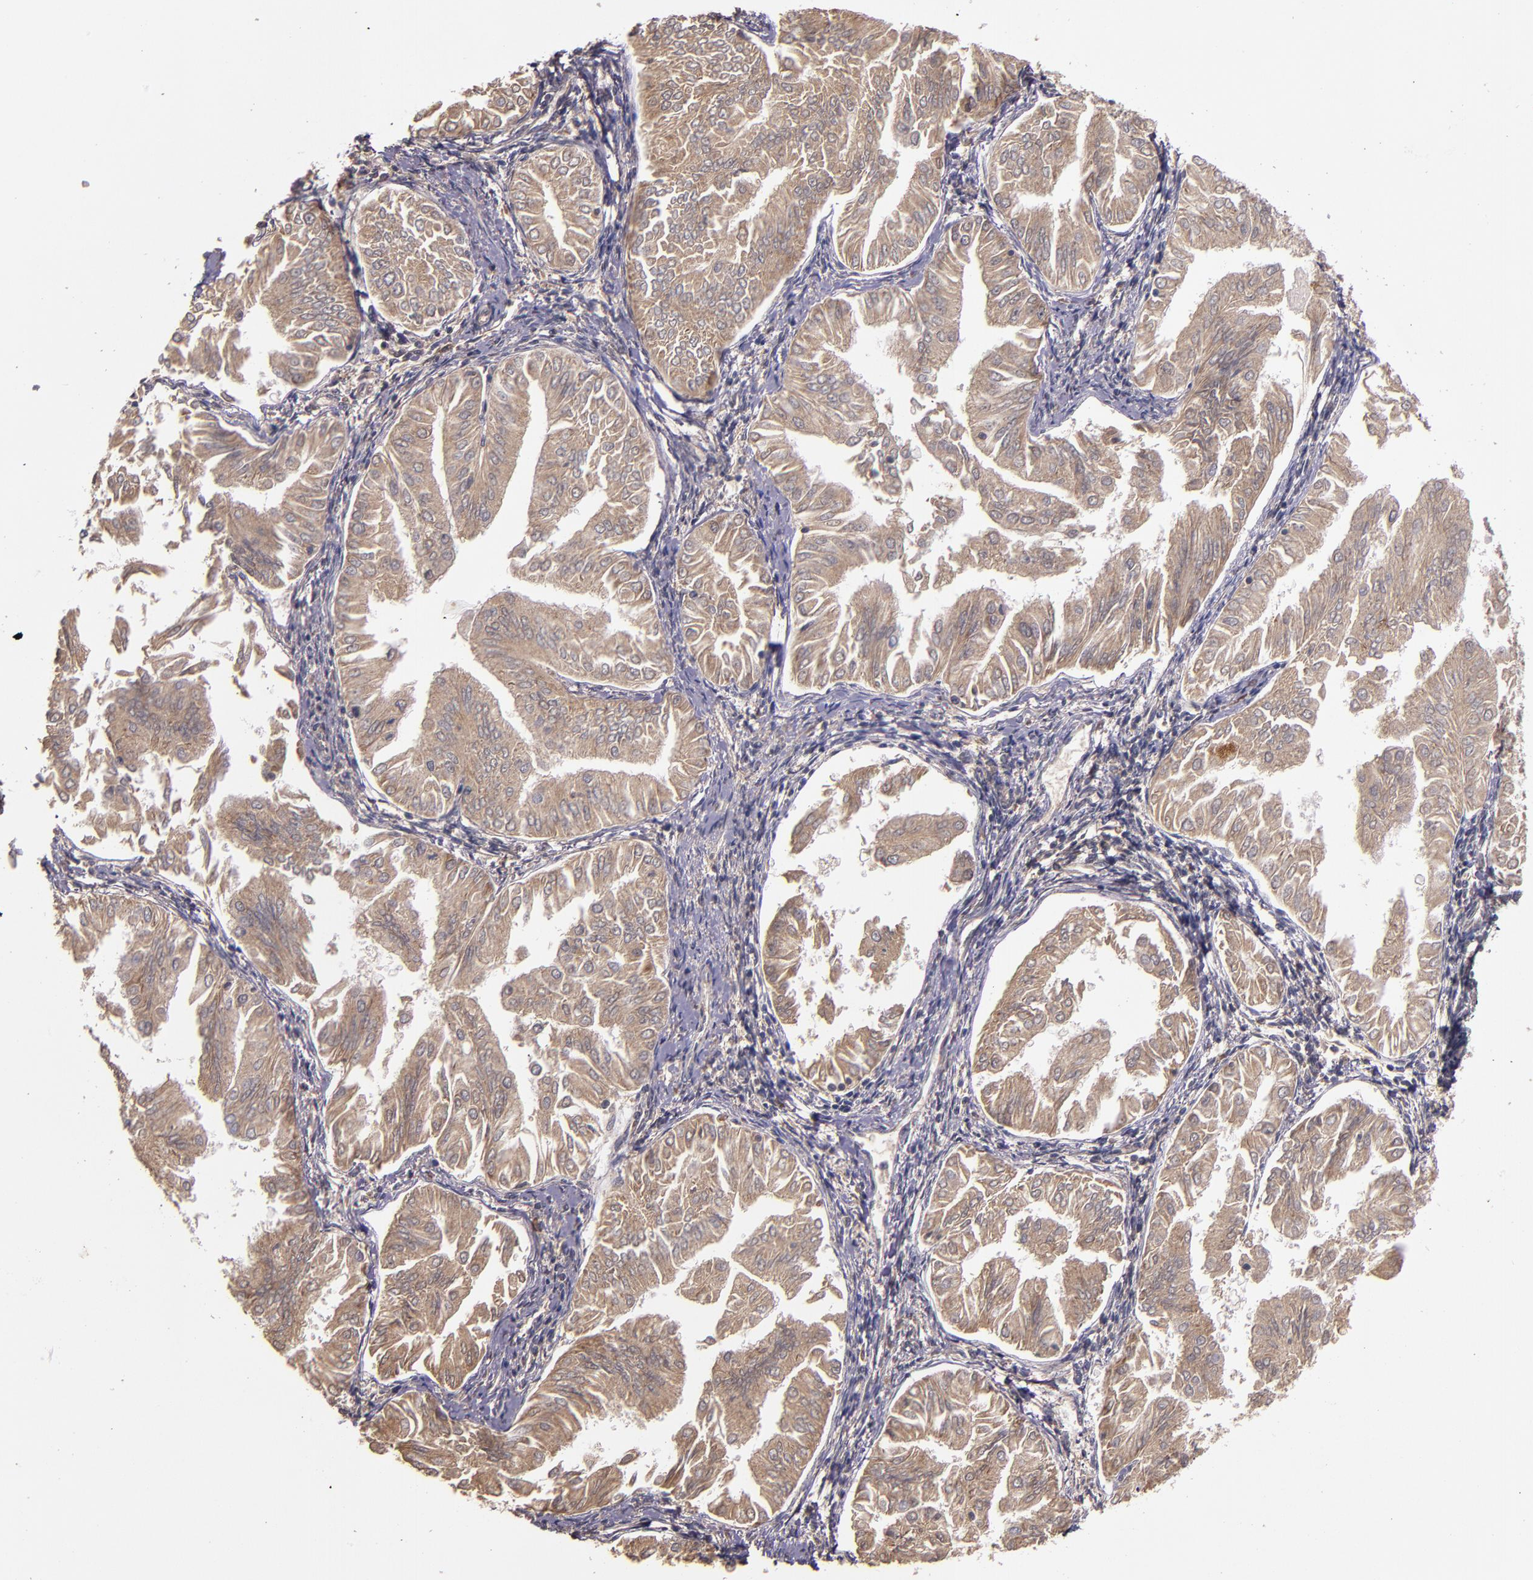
{"staining": {"intensity": "weak", "quantity": ">75%", "location": "cytoplasmic/membranous"}, "tissue": "endometrial cancer", "cell_type": "Tumor cells", "image_type": "cancer", "snomed": [{"axis": "morphology", "description": "Adenocarcinoma, NOS"}, {"axis": "topography", "description": "Endometrium"}], "caption": "Immunohistochemical staining of human endometrial cancer demonstrates weak cytoplasmic/membranous protein expression in approximately >75% of tumor cells.", "gene": "PRAF2", "patient": {"sex": "female", "age": 53}}